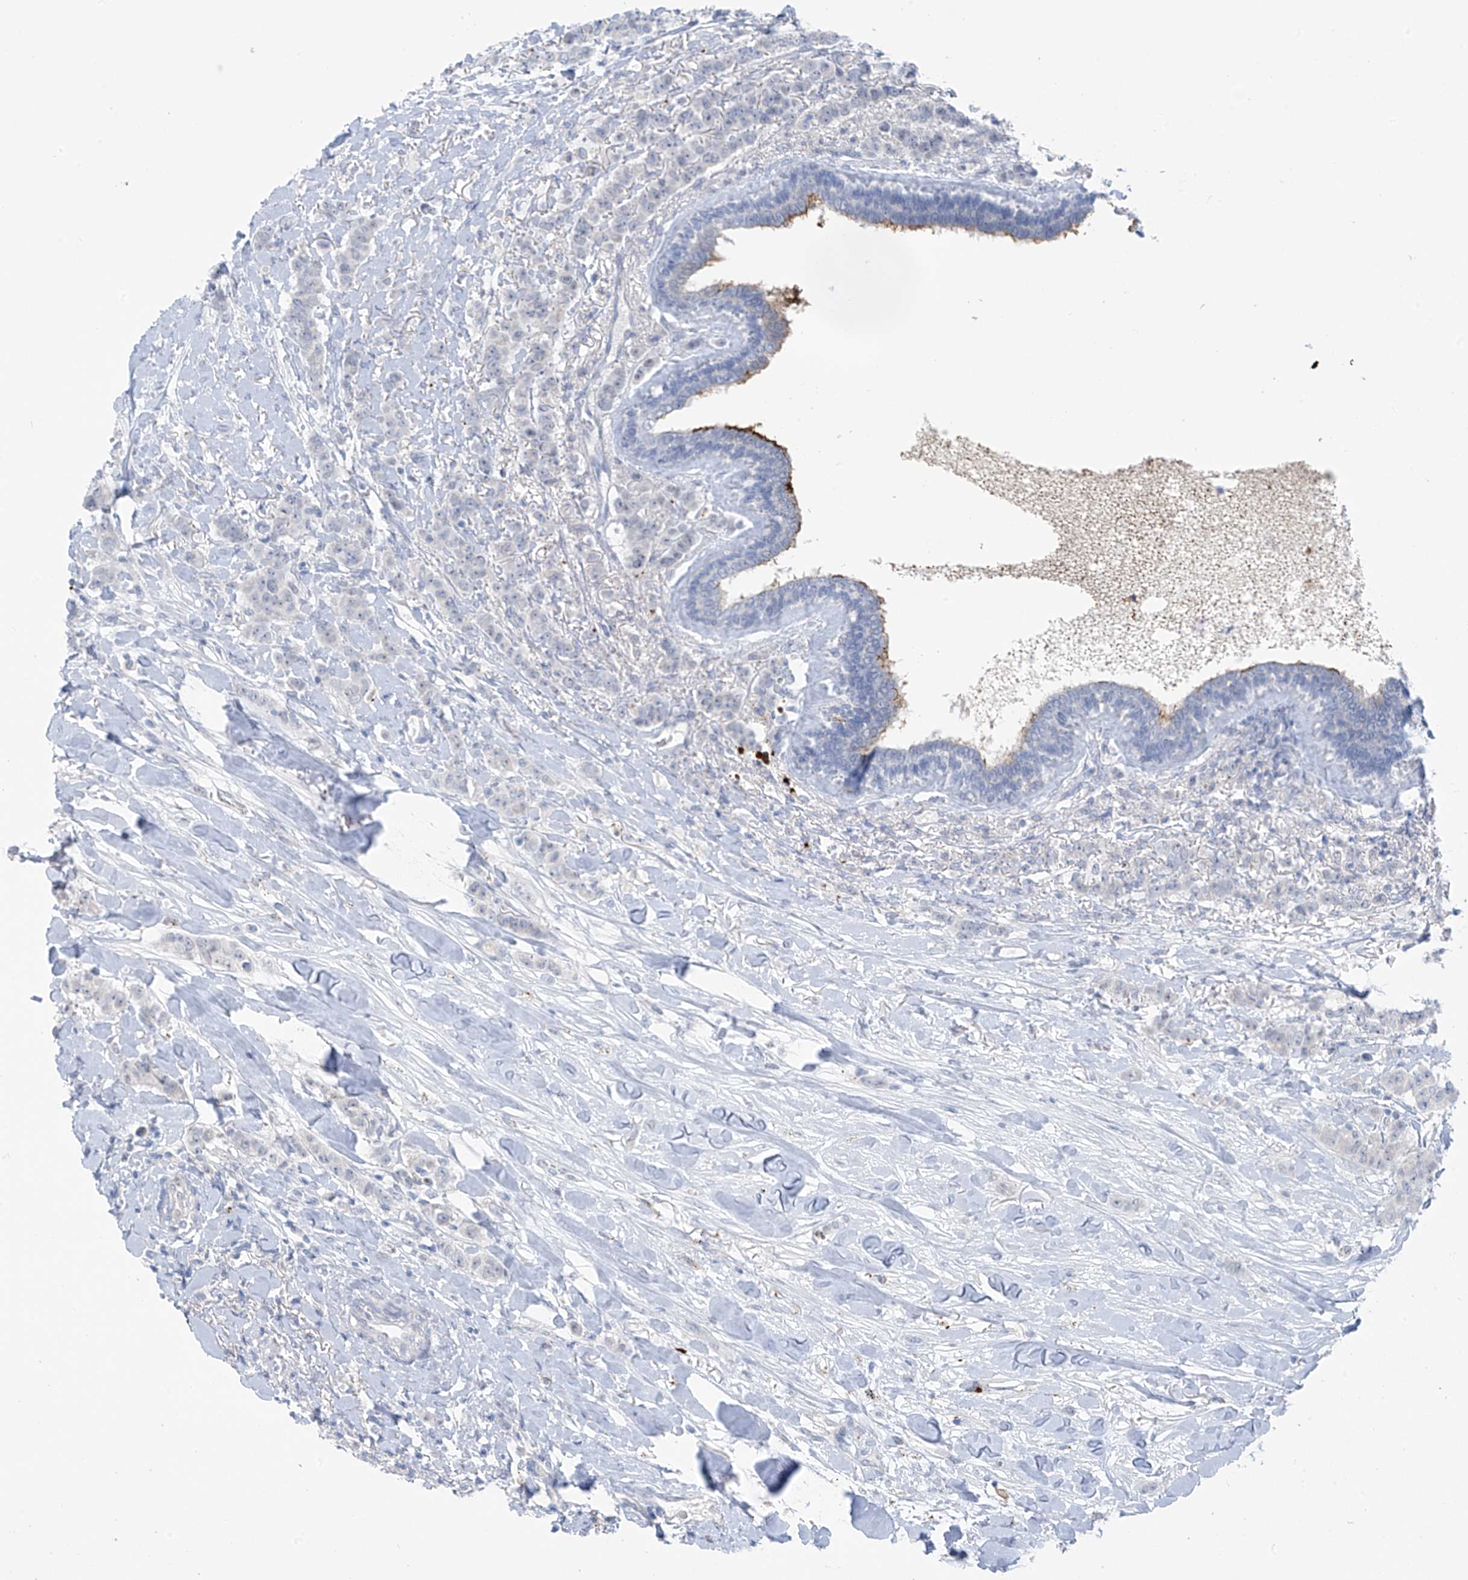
{"staining": {"intensity": "negative", "quantity": "none", "location": "none"}, "tissue": "breast cancer", "cell_type": "Tumor cells", "image_type": "cancer", "snomed": [{"axis": "morphology", "description": "Duct carcinoma"}, {"axis": "topography", "description": "Breast"}], "caption": "A photomicrograph of human intraductal carcinoma (breast) is negative for staining in tumor cells.", "gene": "ZNF793", "patient": {"sex": "female", "age": 40}}